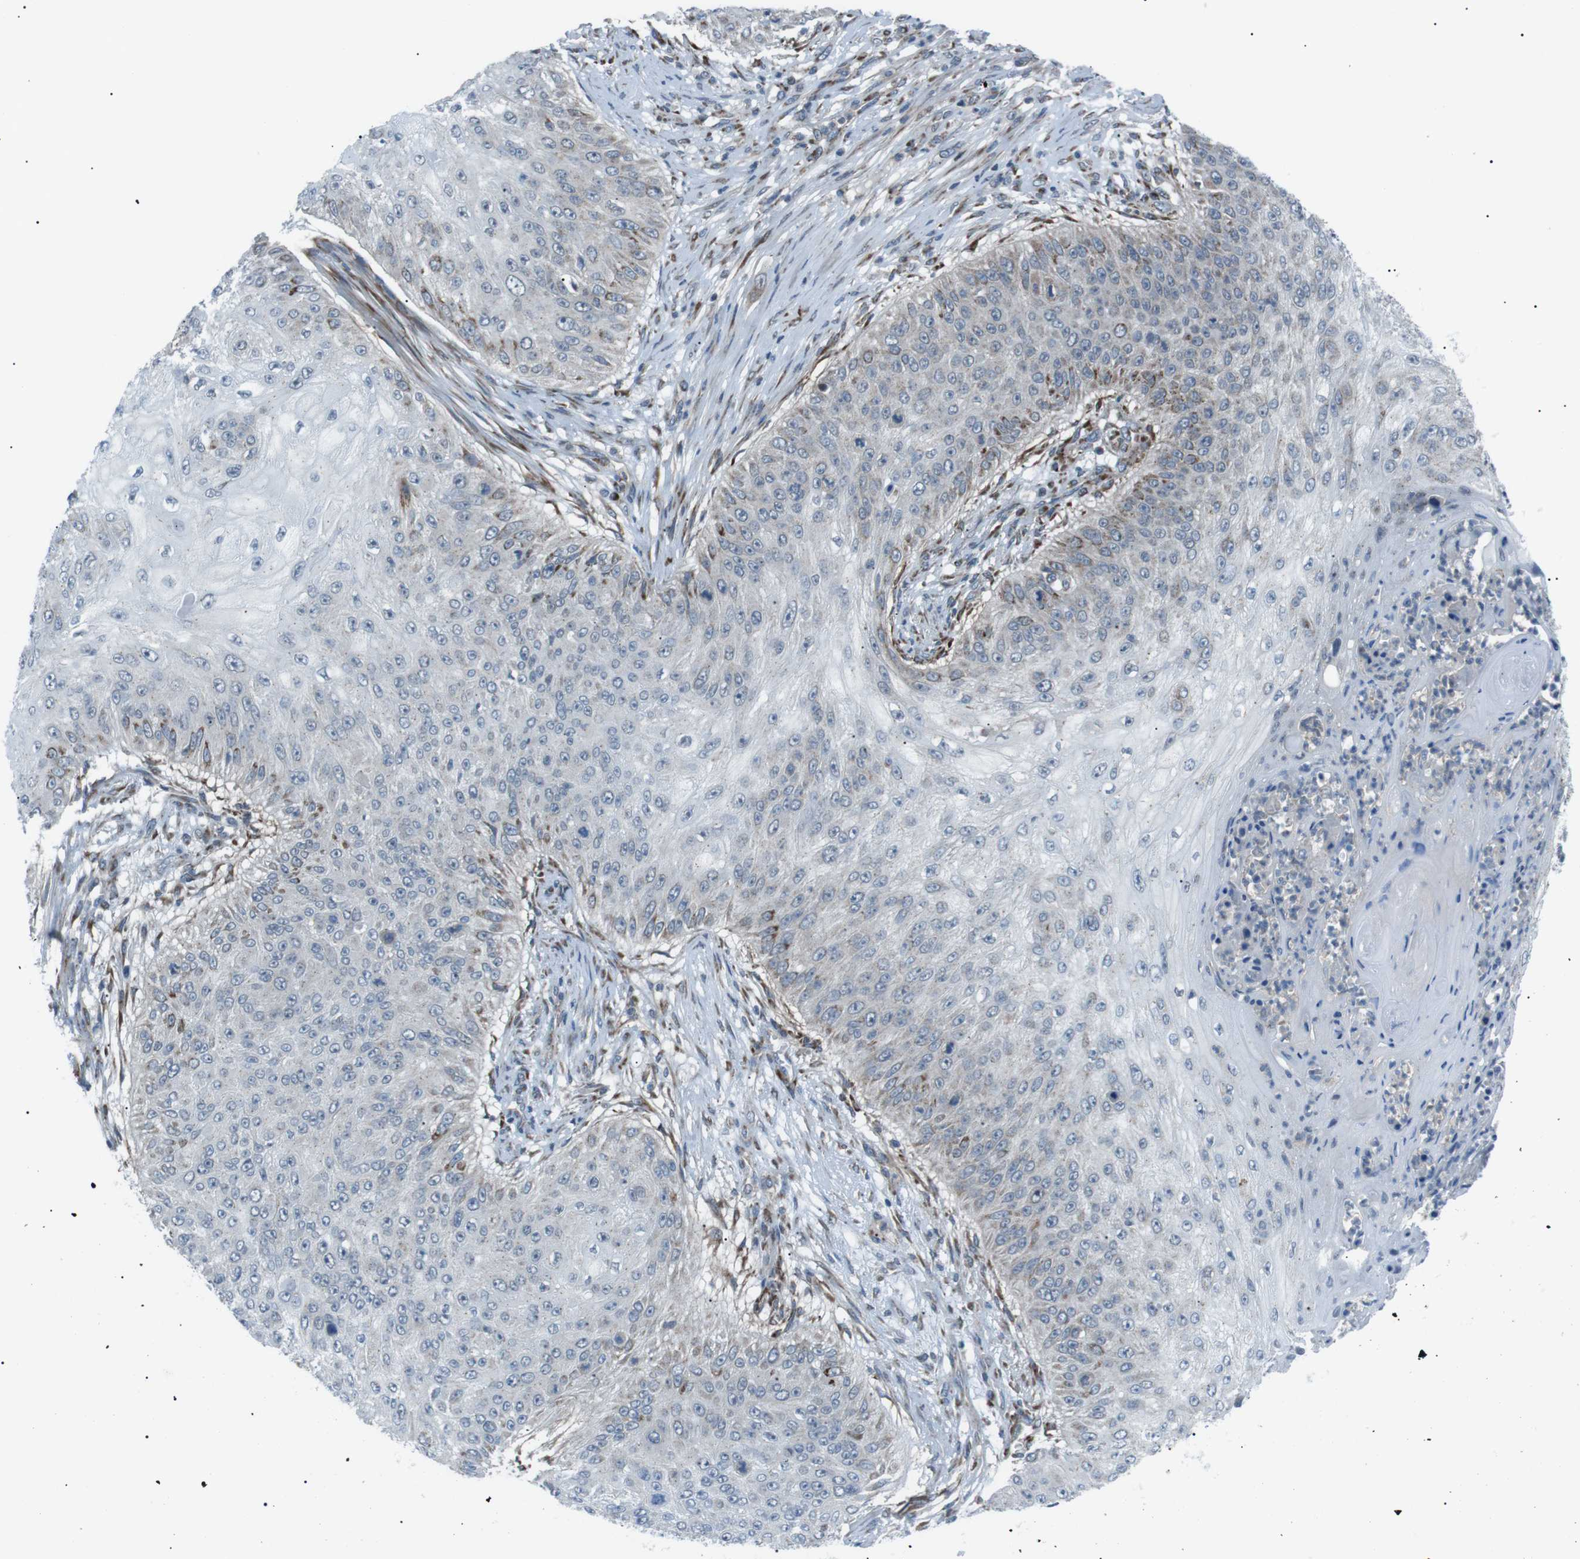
{"staining": {"intensity": "negative", "quantity": "none", "location": "none"}, "tissue": "skin cancer", "cell_type": "Tumor cells", "image_type": "cancer", "snomed": [{"axis": "morphology", "description": "Squamous cell carcinoma, NOS"}, {"axis": "topography", "description": "Skin"}], "caption": "Immunohistochemistry micrograph of human squamous cell carcinoma (skin) stained for a protein (brown), which shows no expression in tumor cells.", "gene": "ARID5B", "patient": {"sex": "female", "age": 80}}